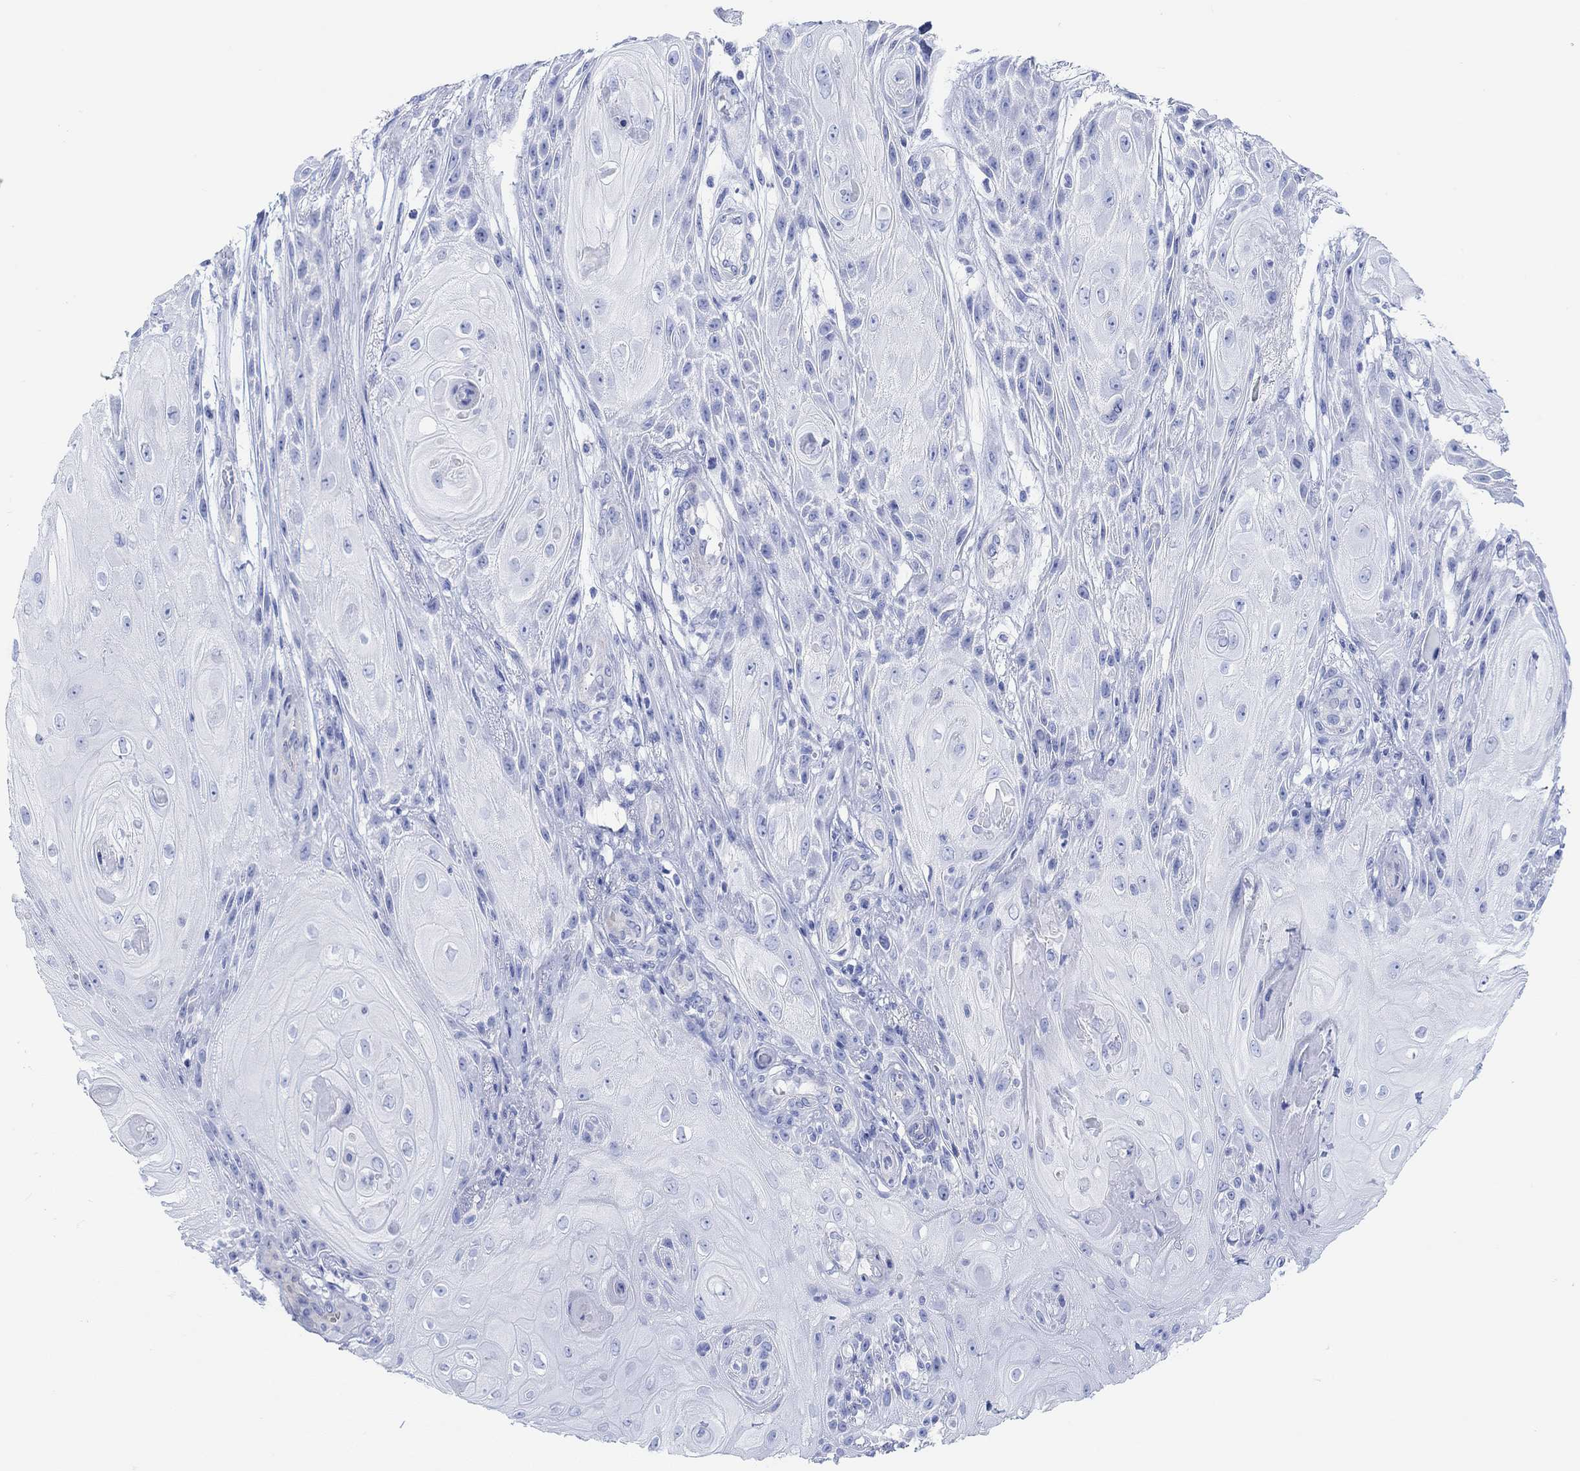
{"staining": {"intensity": "negative", "quantity": "none", "location": "none"}, "tissue": "skin cancer", "cell_type": "Tumor cells", "image_type": "cancer", "snomed": [{"axis": "morphology", "description": "Squamous cell carcinoma, NOS"}, {"axis": "topography", "description": "Skin"}], "caption": "IHC image of skin squamous cell carcinoma stained for a protein (brown), which exhibits no staining in tumor cells. (Stains: DAB (3,3'-diaminobenzidine) immunohistochemistry (IHC) with hematoxylin counter stain, Microscopy: brightfield microscopy at high magnification).", "gene": "ANKRD33", "patient": {"sex": "male", "age": 62}}